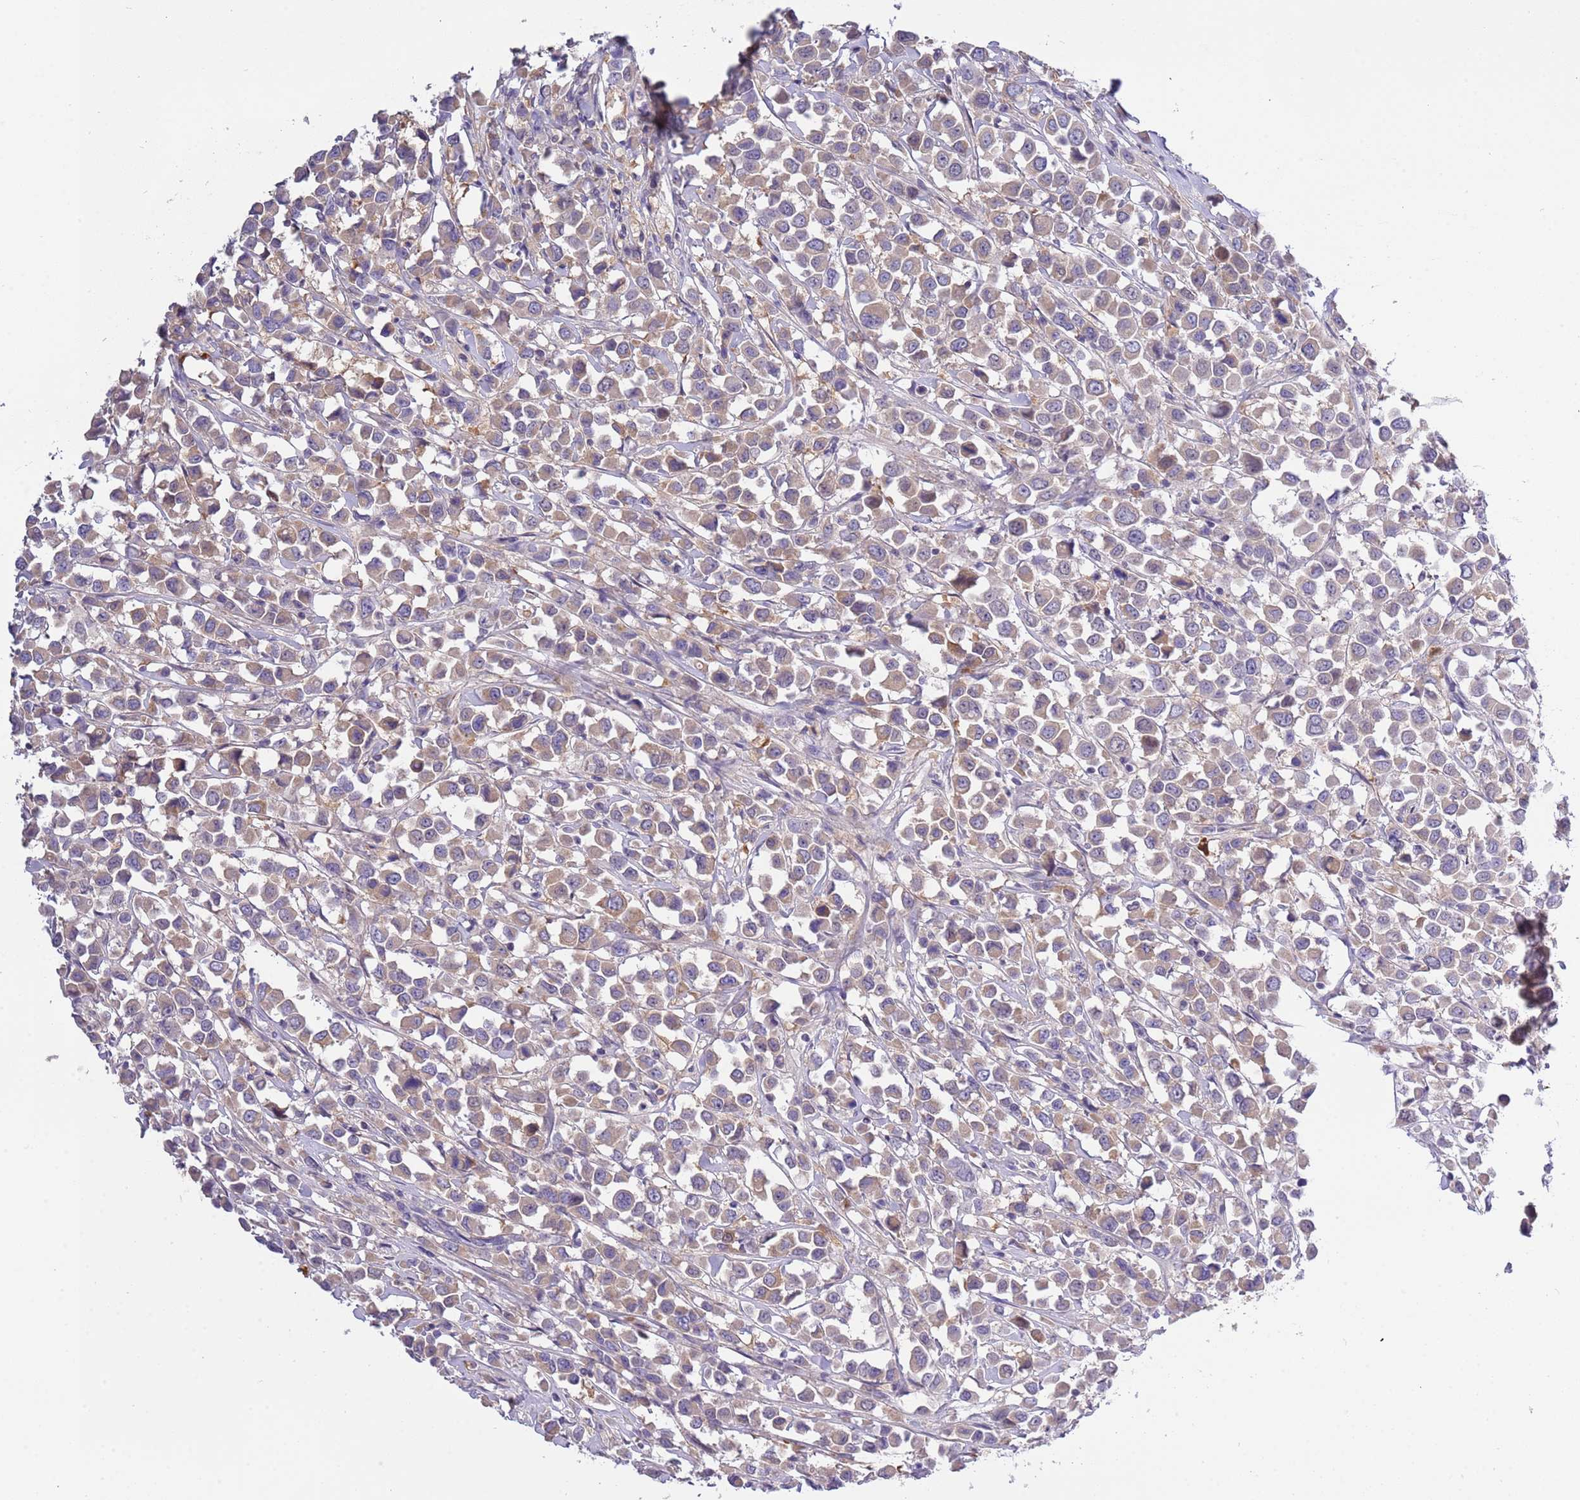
{"staining": {"intensity": "weak", "quantity": ">75%", "location": "cytoplasmic/membranous"}, "tissue": "breast cancer", "cell_type": "Tumor cells", "image_type": "cancer", "snomed": [{"axis": "morphology", "description": "Duct carcinoma"}, {"axis": "topography", "description": "Breast"}], "caption": "High-power microscopy captured an IHC photomicrograph of breast cancer, revealing weak cytoplasmic/membranous positivity in approximately >75% of tumor cells. The staining was performed using DAB to visualize the protein expression in brown, while the nuclei were stained in blue with hematoxylin (Magnification: 20x).", "gene": "STIP1", "patient": {"sex": "female", "age": 61}}